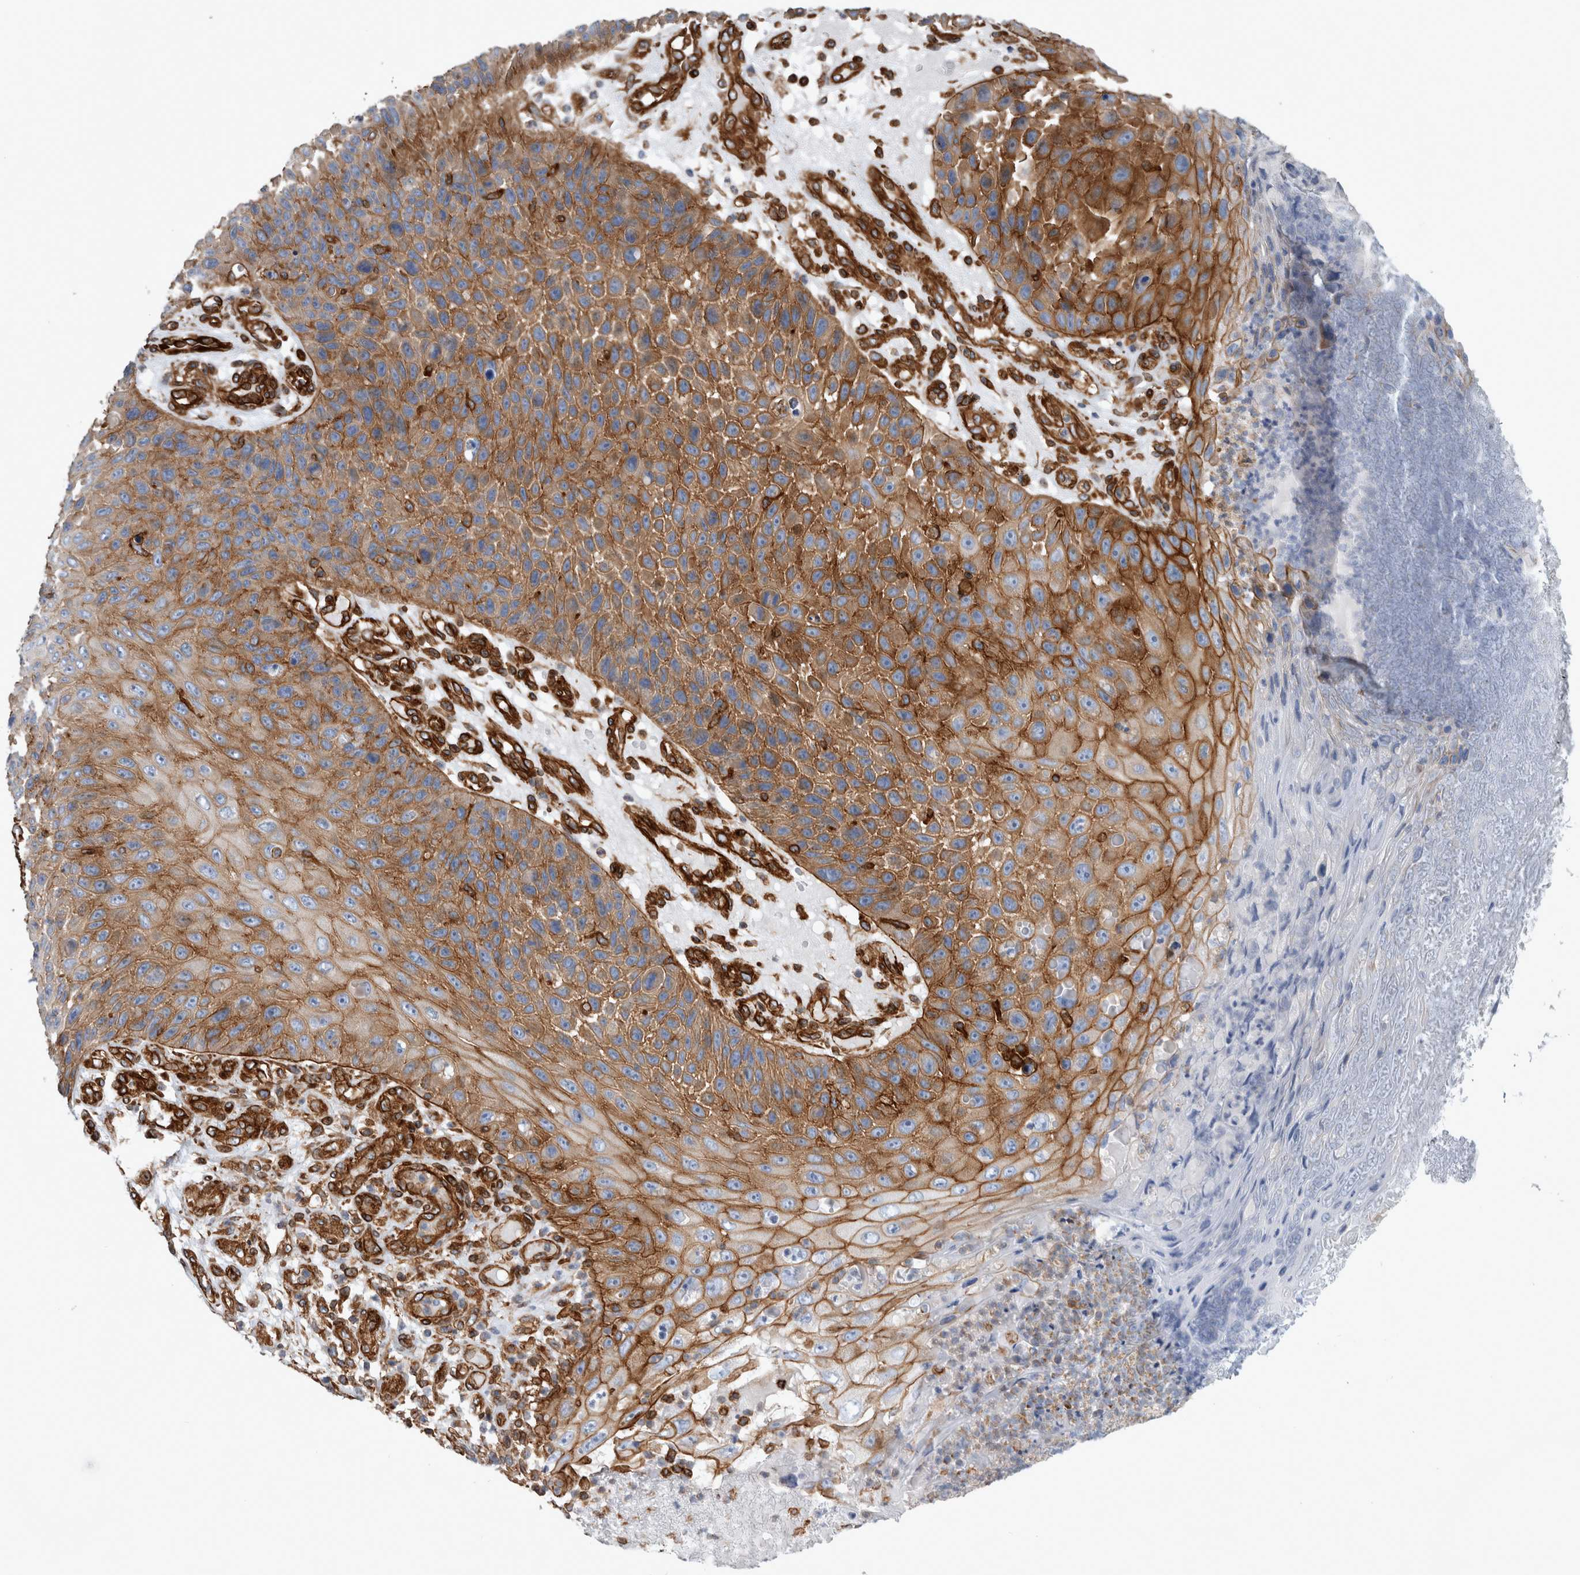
{"staining": {"intensity": "strong", "quantity": ">75%", "location": "cytoplasmic/membranous"}, "tissue": "skin cancer", "cell_type": "Tumor cells", "image_type": "cancer", "snomed": [{"axis": "morphology", "description": "Squamous cell carcinoma, NOS"}, {"axis": "topography", "description": "Skin"}], "caption": "Brown immunohistochemical staining in human skin squamous cell carcinoma shows strong cytoplasmic/membranous staining in approximately >75% of tumor cells.", "gene": "PLEC", "patient": {"sex": "female", "age": 88}}